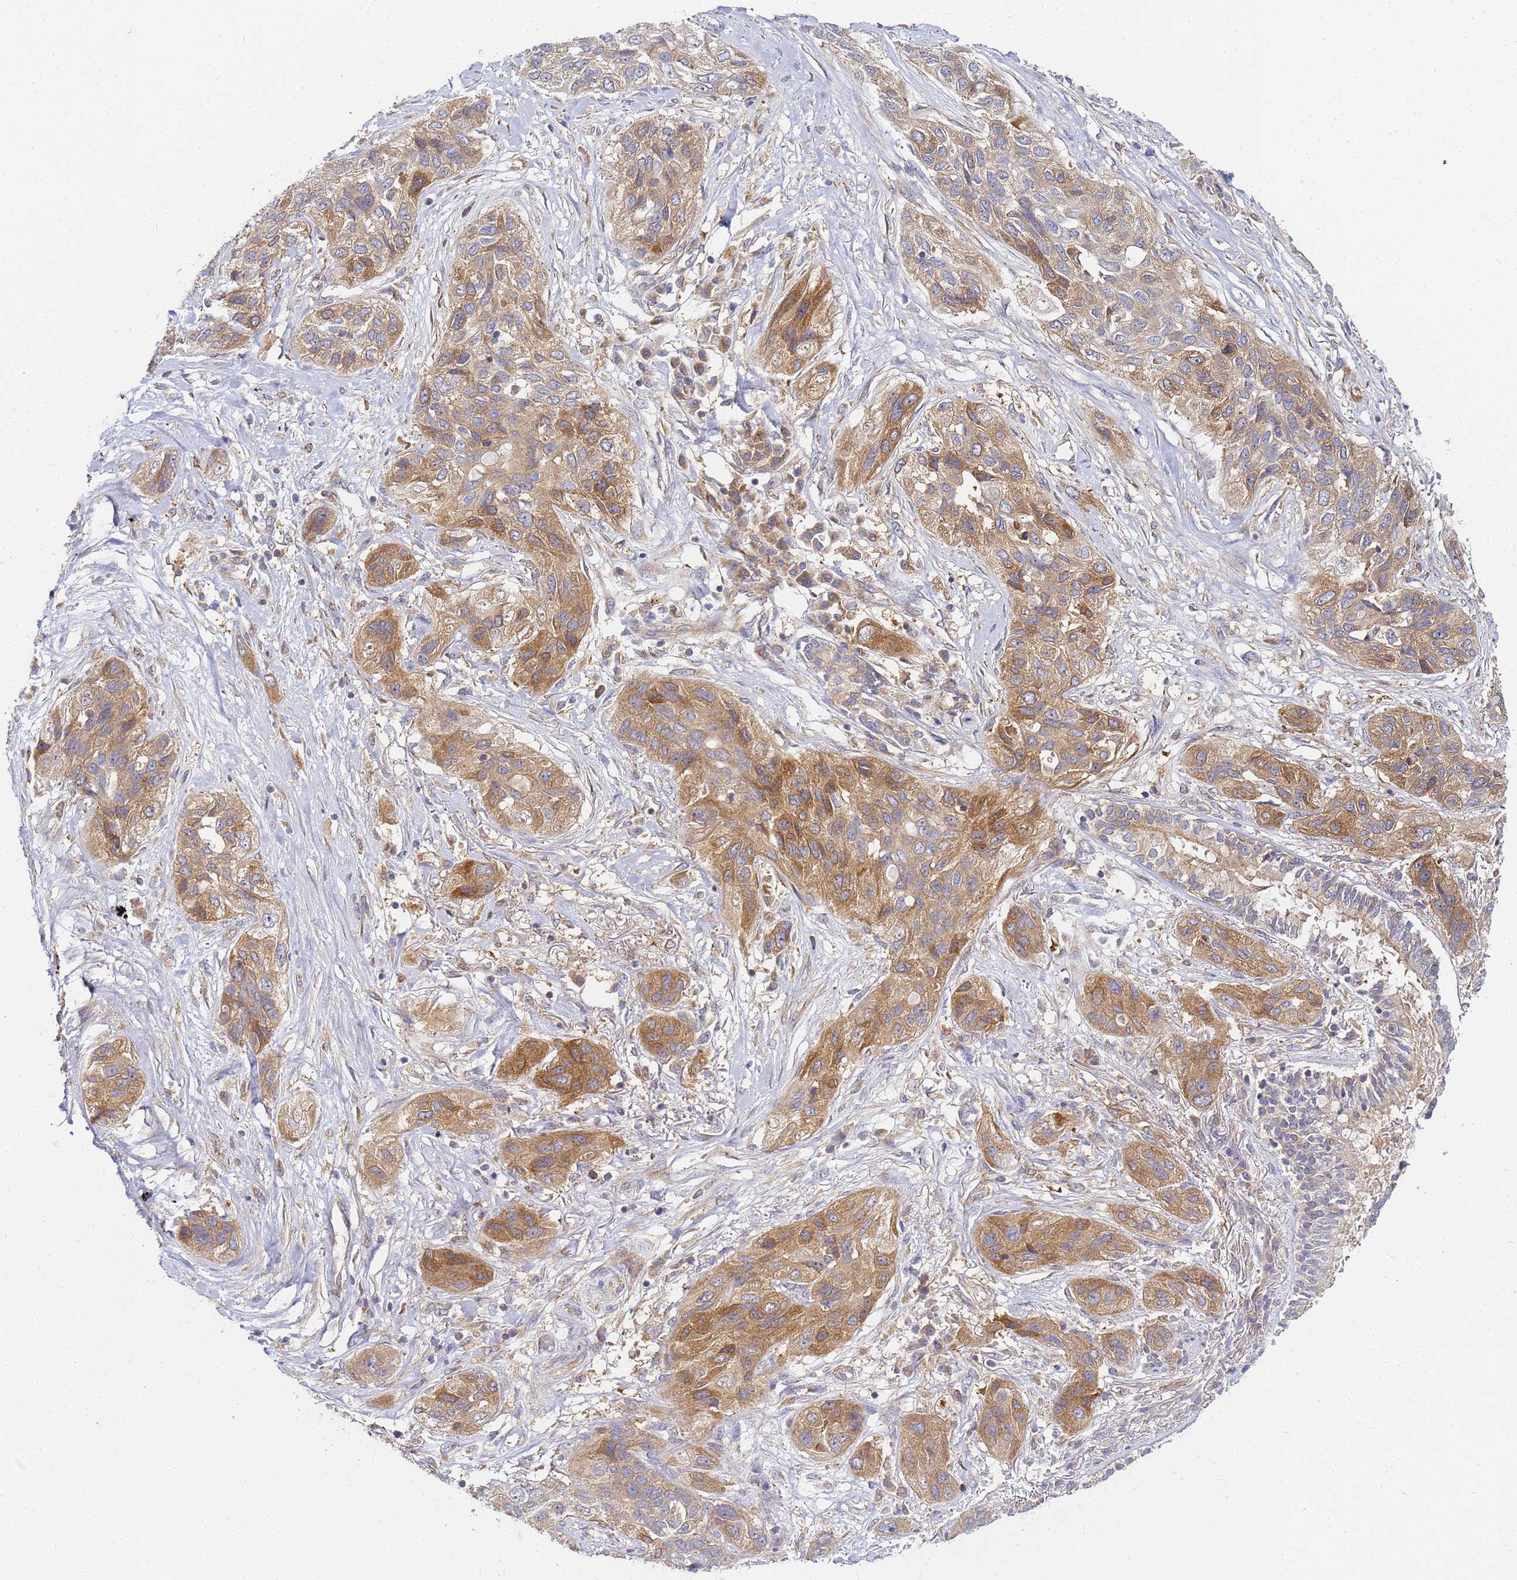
{"staining": {"intensity": "moderate", "quantity": ">75%", "location": "cytoplasmic/membranous"}, "tissue": "lung cancer", "cell_type": "Tumor cells", "image_type": "cancer", "snomed": [{"axis": "morphology", "description": "Squamous cell carcinoma, NOS"}, {"axis": "topography", "description": "Lung"}], "caption": "Immunohistochemistry staining of lung cancer (squamous cell carcinoma), which exhibits medium levels of moderate cytoplasmic/membranous positivity in about >75% of tumor cells indicating moderate cytoplasmic/membranous protein expression. The staining was performed using DAB (brown) for protein detection and nuclei were counterstained in hematoxylin (blue).", "gene": "CHM", "patient": {"sex": "female", "age": 70}}